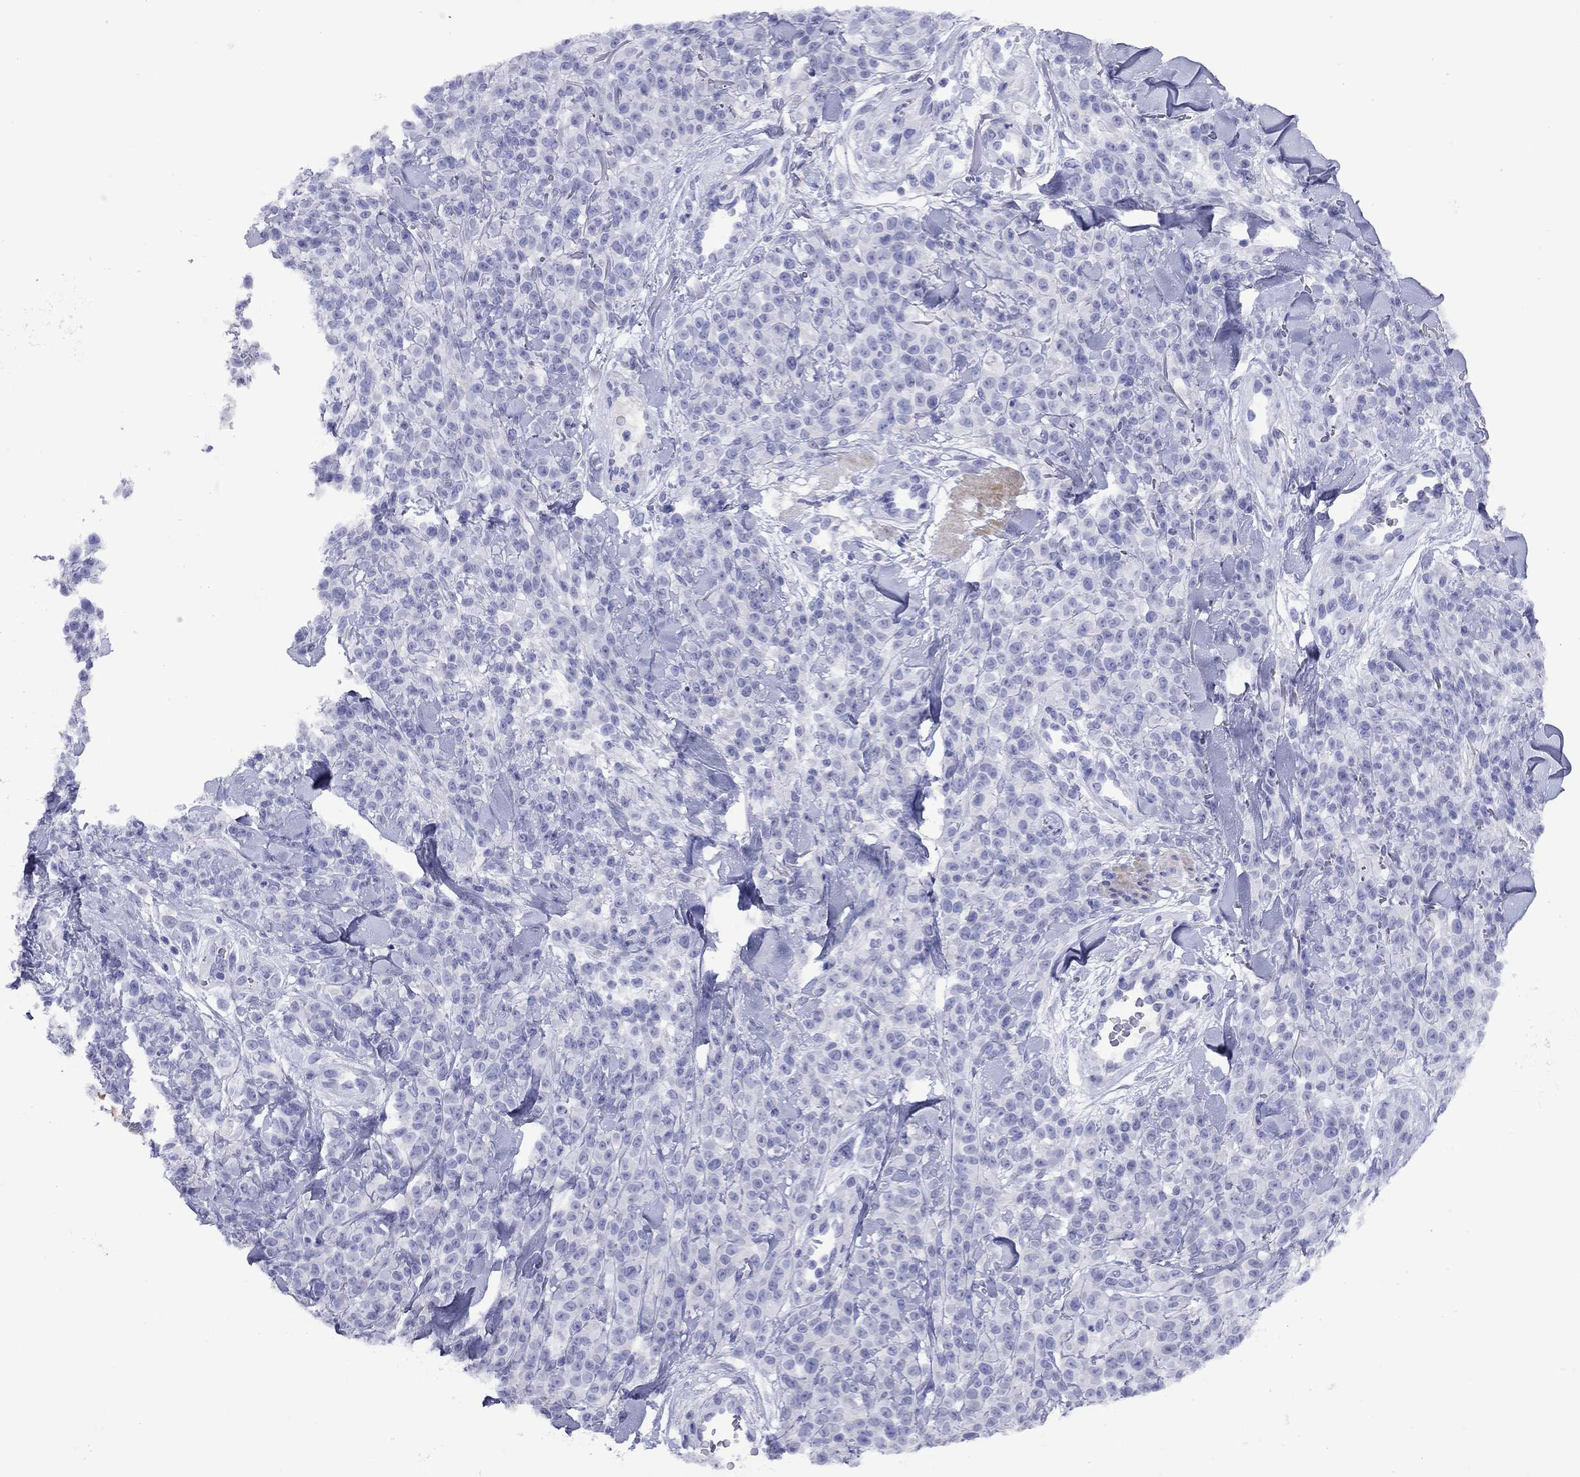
{"staining": {"intensity": "negative", "quantity": "none", "location": "none"}, "tissue": "melanoma", "cell_type": "Tumor cells", "image_type": "cancer", "snomed": [{"axis": "morphology", "description": "Malignant melanoma, NOS"}, {"axis": "topography", "description": "Skin"}, {"axis": "topography", "description": "Skin of trunk"}], "caption": "Malignant melanoma was stained to show a protein in brown. There is no significant expression in tumor cells.", "gene": "CMYA5", "patient": {"sex": "male", "age": 74}}